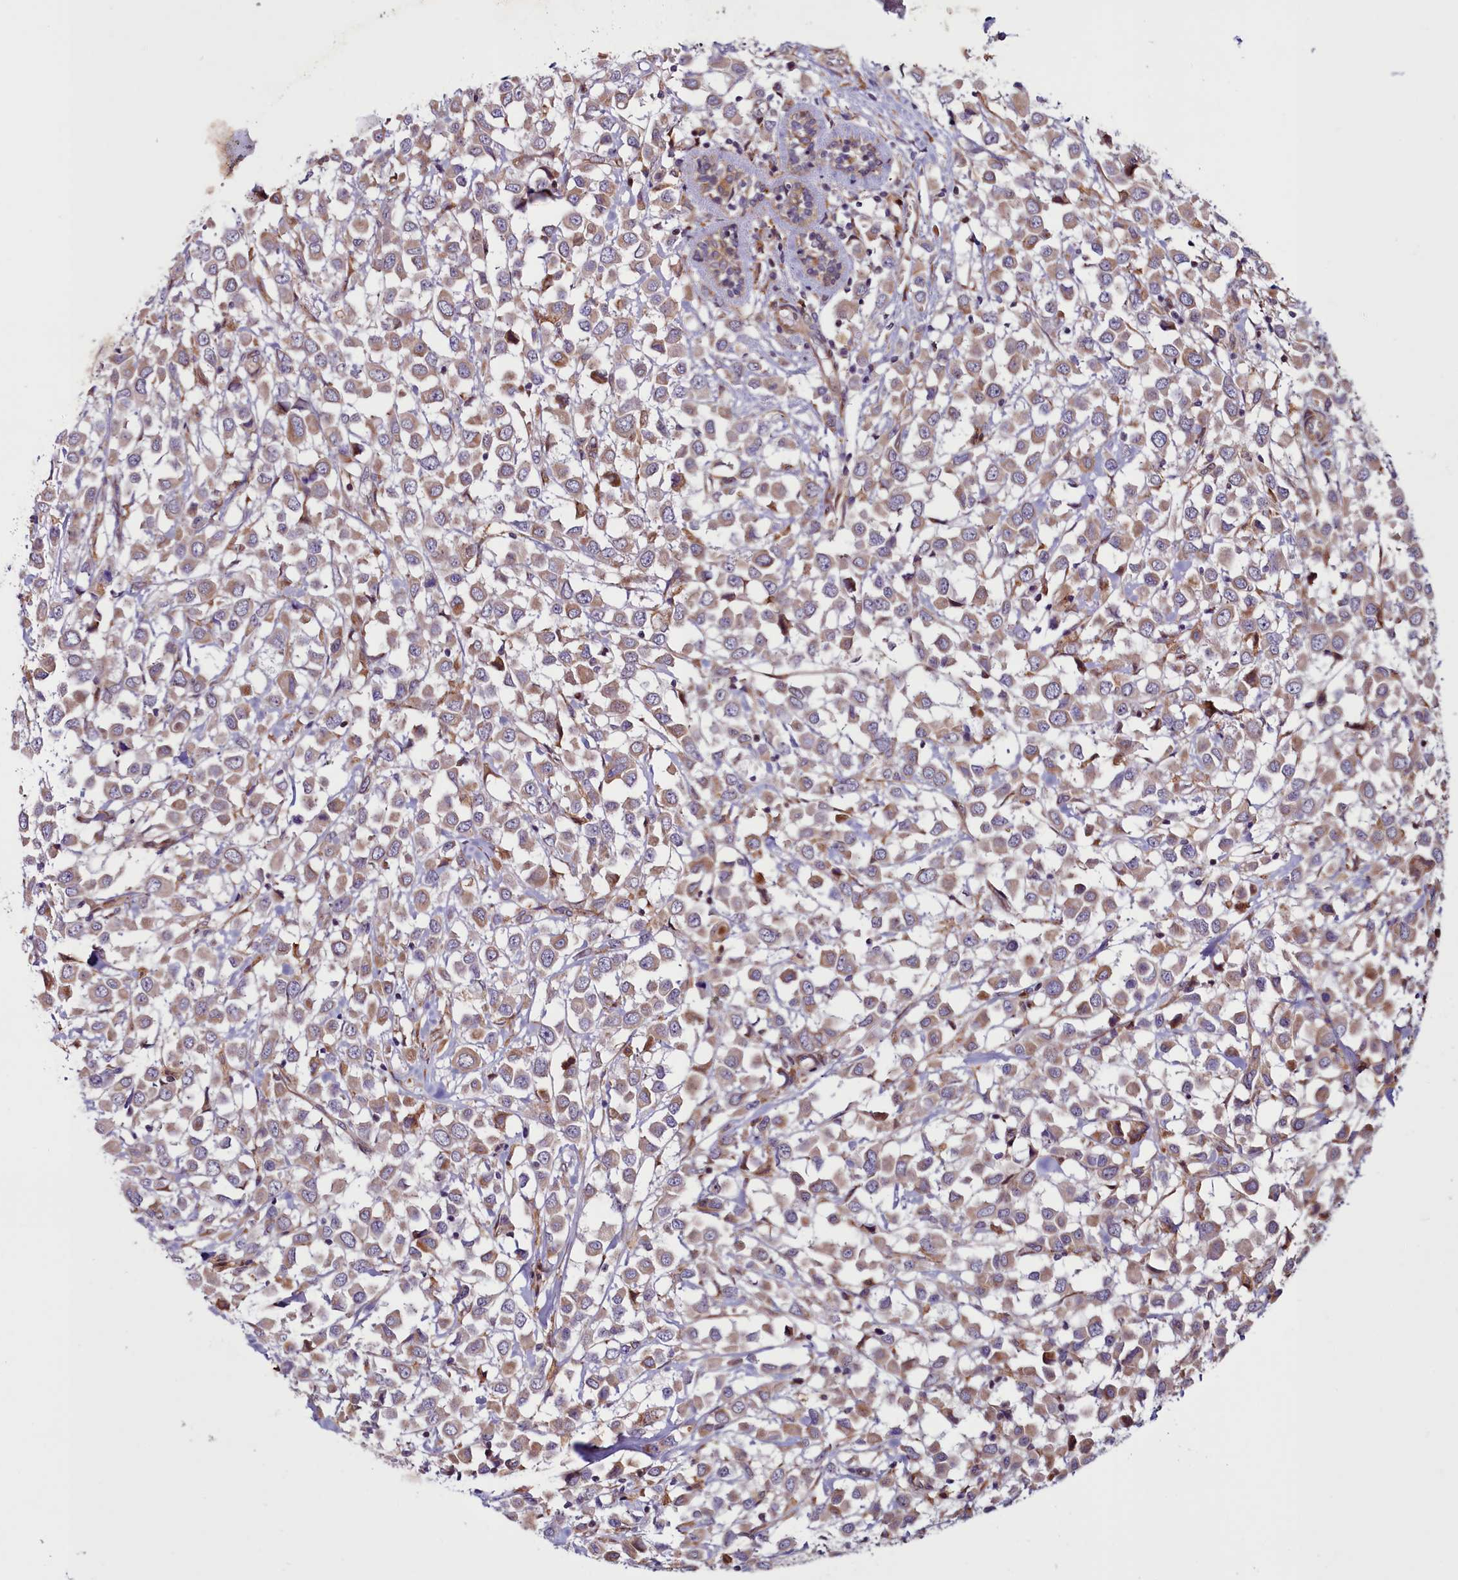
{"staining": {"intensity": "moderate", "quantity": ">75%", "location": "cytoplasmic/membranous"}, "tissue": "breast cancer", "cell_type": "Tumor cells", "image_type": "cancer", "snomed": [{"axis": "morphology", "description": "Duct carcinoma"}, {"axis": "topography", "description": "Breast"}], "caption": "A micrograph of human breast invasive ductal carcinoma stained for a protein exhibits moderate cytoplasmic/membranous brown staining in tumor cells. (DAB = brown stain, brightfield microscopy at high magnification).", "gene": "MCRIP1", "patient": {"sex": "female", "age": 61}}